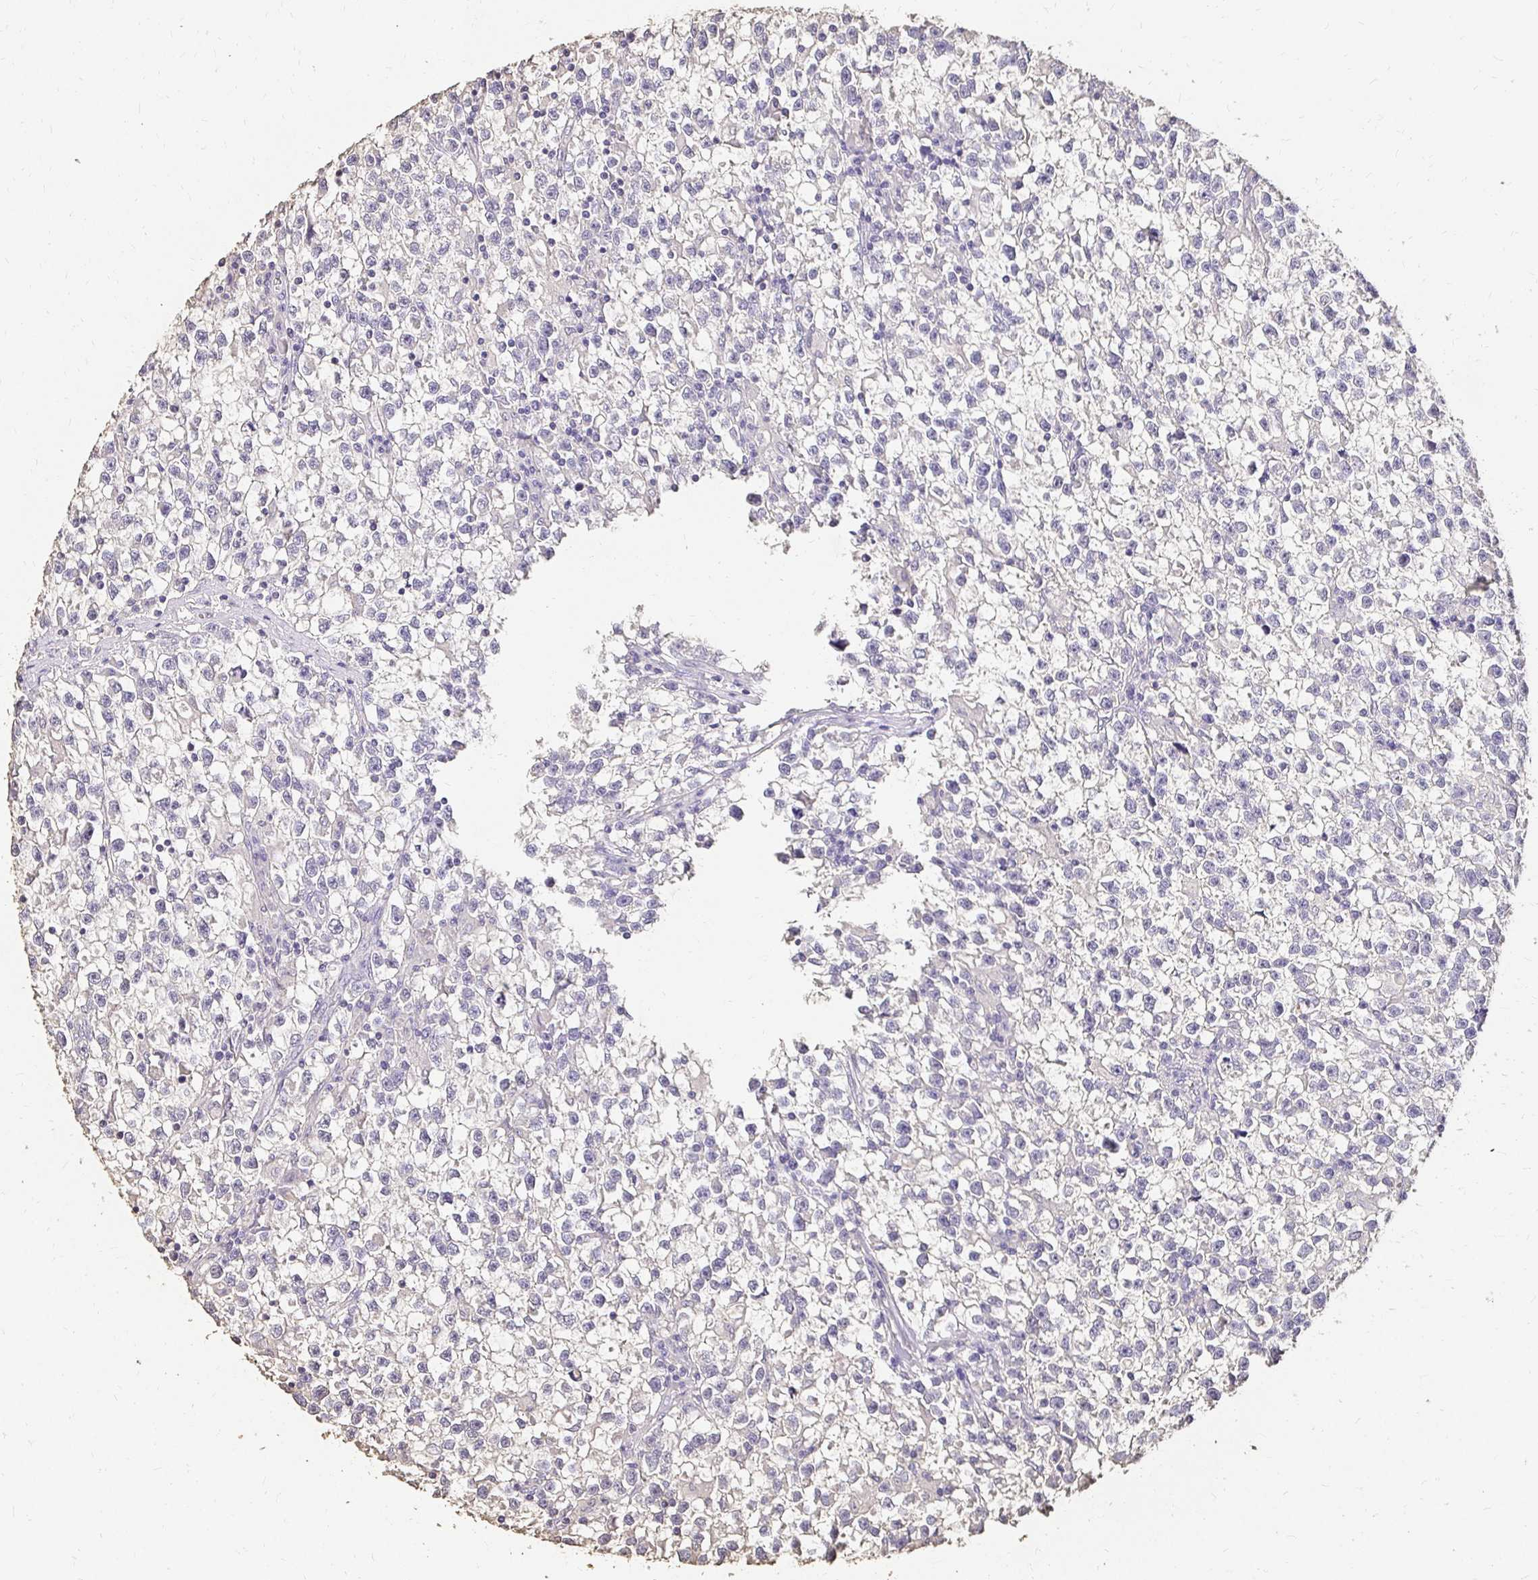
{"staining": {"intensity": "negative", "quantity": "none", "location": "none"}, "tissue": "testis cancer", "cell_type": "Tumor cells", "image_type": "cancer", "snomed": [{"axis": "morphology", "description": "Seminoma, NOS"}, {"axis": "topography", "description": "Testis"}], "caption": "Immunohistochemical staining of testis cancer shows no significant positivity in tumor cells.", "gene": "UGT1A6", "patient": {"sex": "male", "age": 31}}